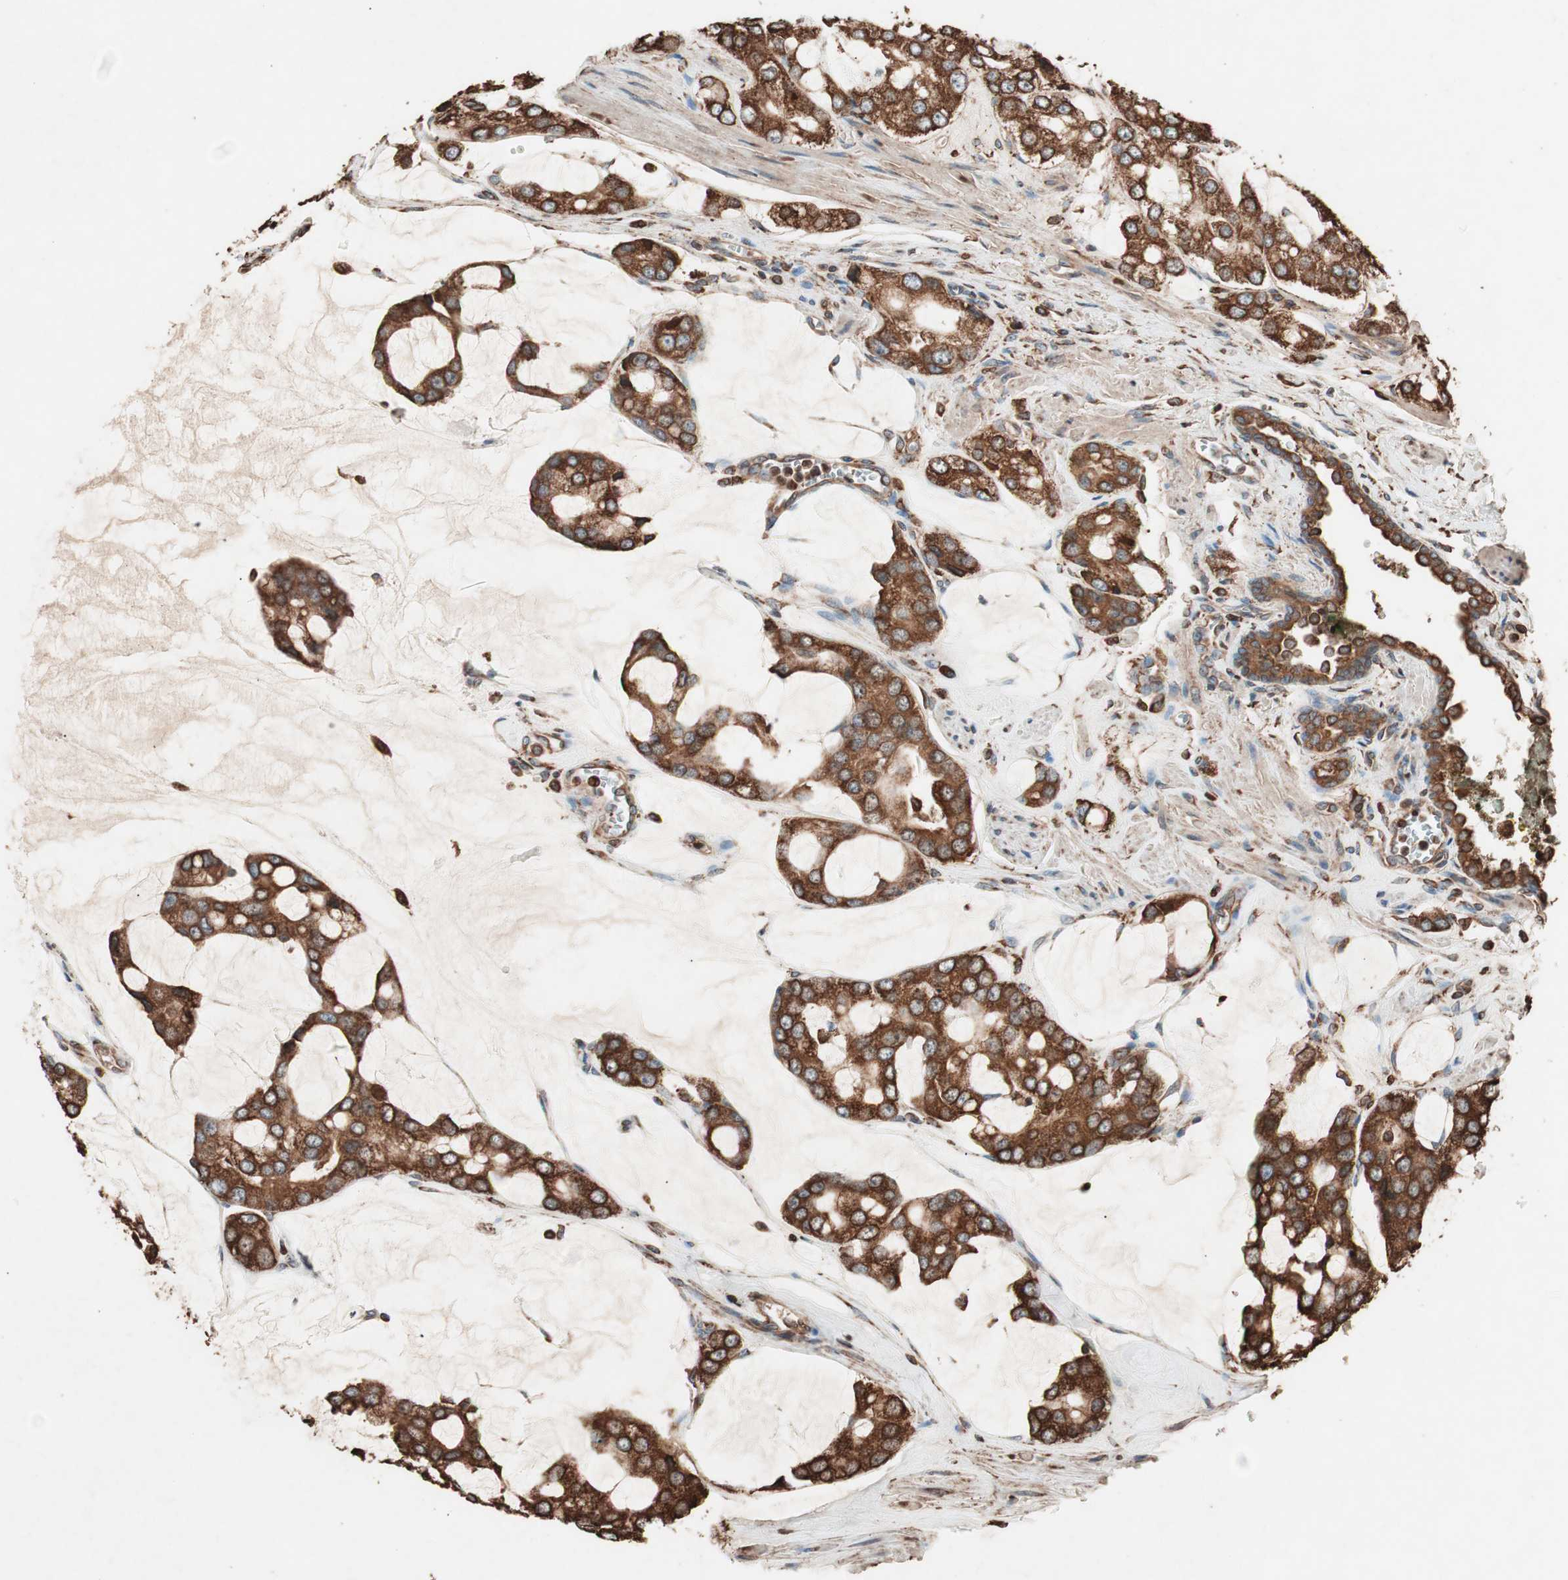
{"staining": {"intensity": "strong", "quantity": ">75%", "location": "cytoplasmic/membranous"}, "tissue": "prostate cancer", "cell_type": "Tumor cells", "image_type": "cancer", "snomed": [{"axis": "morphology", "description": "Adenocarcinoma, High grade"}, {"axis": "topography", "description": "Prostate"}], "caption": "Prostate adenocarcinoma (high-grade) stained with DAB immunohistochemistry shows high levels of strong cytoplasmic/membranous expression in about >75% of tumor cells.", "gene": "VEGFA", "patient": {"sex": "male", "age": 67}}